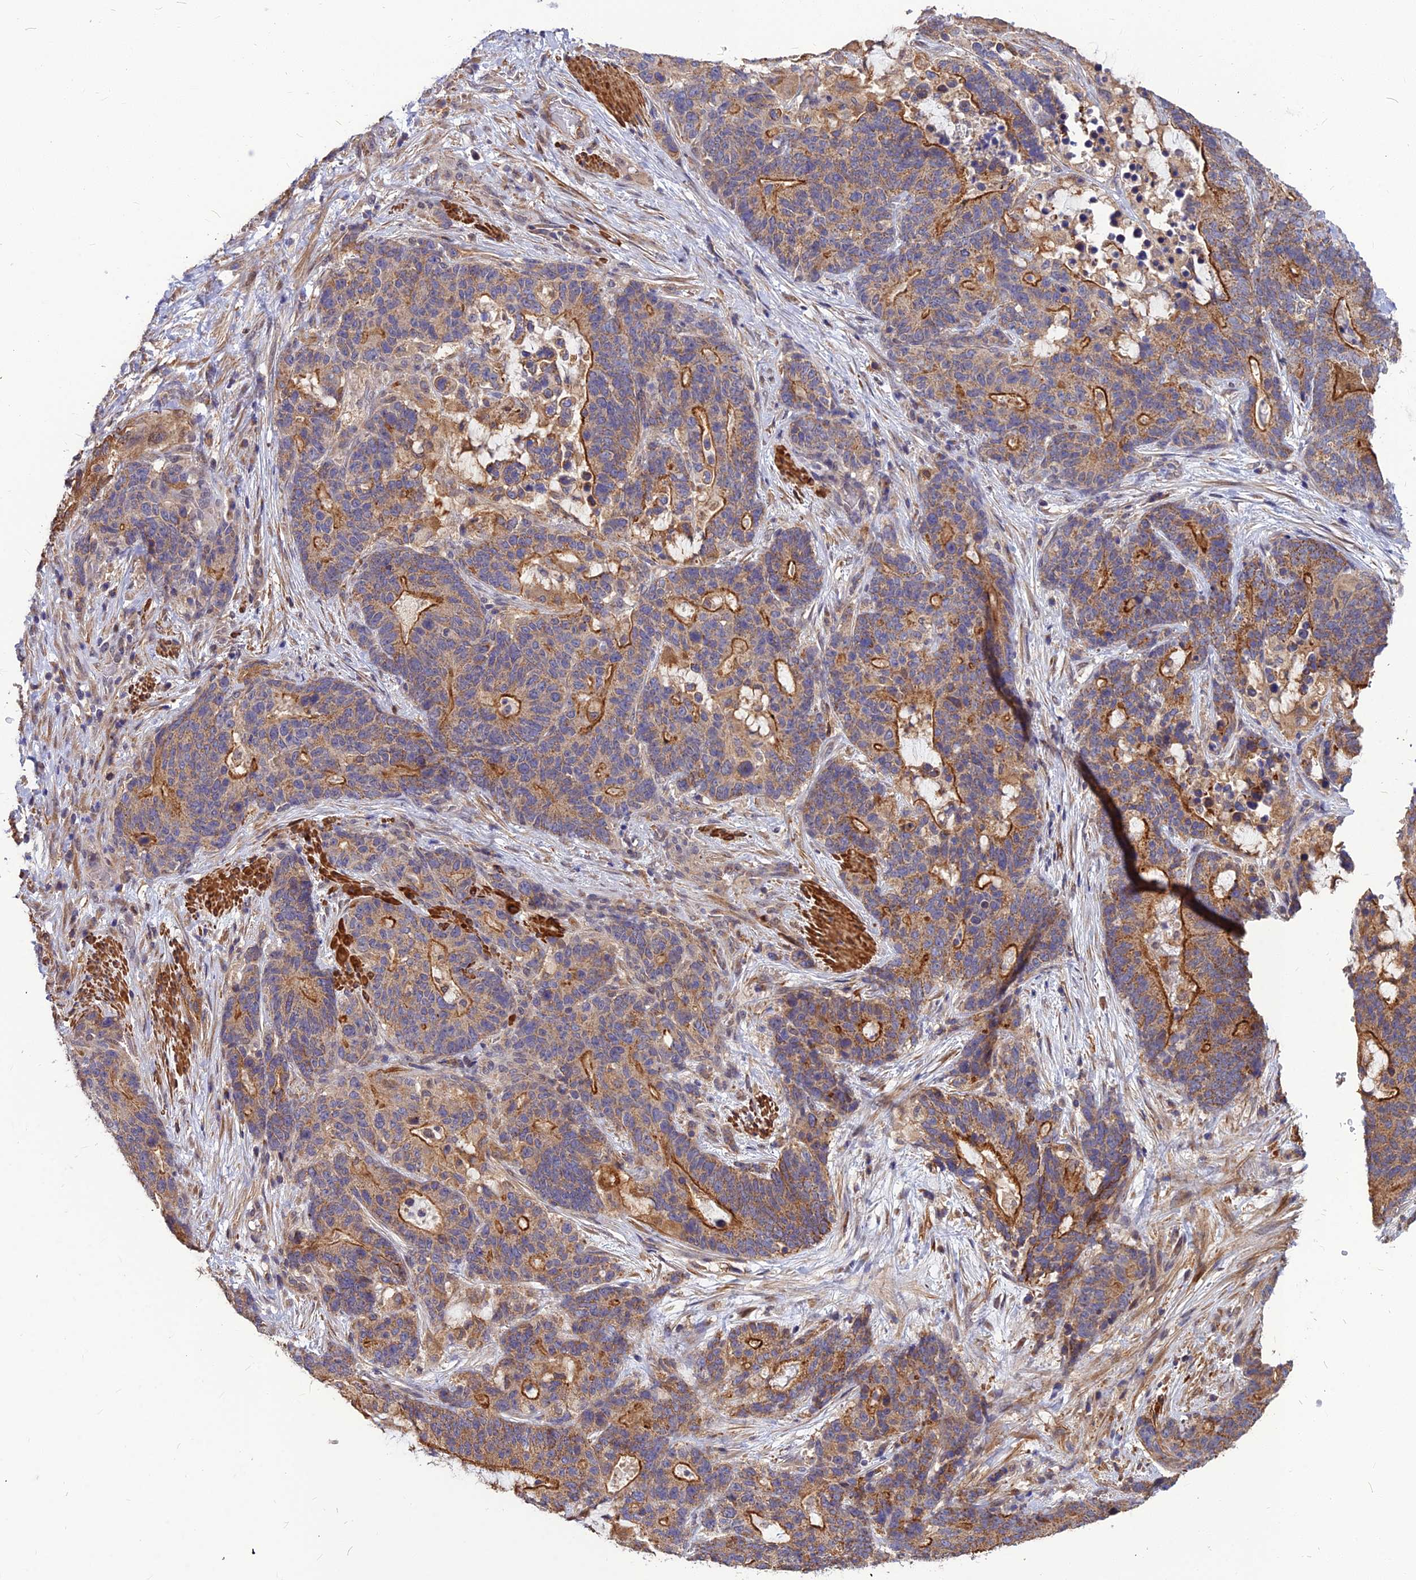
{"staining": {"intensity": "moderate", "quantity": "25%-75%", "location": "cytoplasmic/membranous"}, "tissue": "stomach cancer", "cell_type": "Tumor cells", "image_type": "cancer", "snomed": [{"axis": "morphology", "description": "Normal tissue, NOS"}, {"axis": "morphology", "description": "Adenocarcinoma, NOS"}, {"axis": "topography", "description": "Stomach"}], "caption": "Immunohistochemical staining of stomach adenocarcinoma exhibits moderate cytoplasmic/membranous protein positivity in about 25%-75% of tumor cells.", "gene": "LEKR1", "patient": {"sex": "female", "age": 64}}